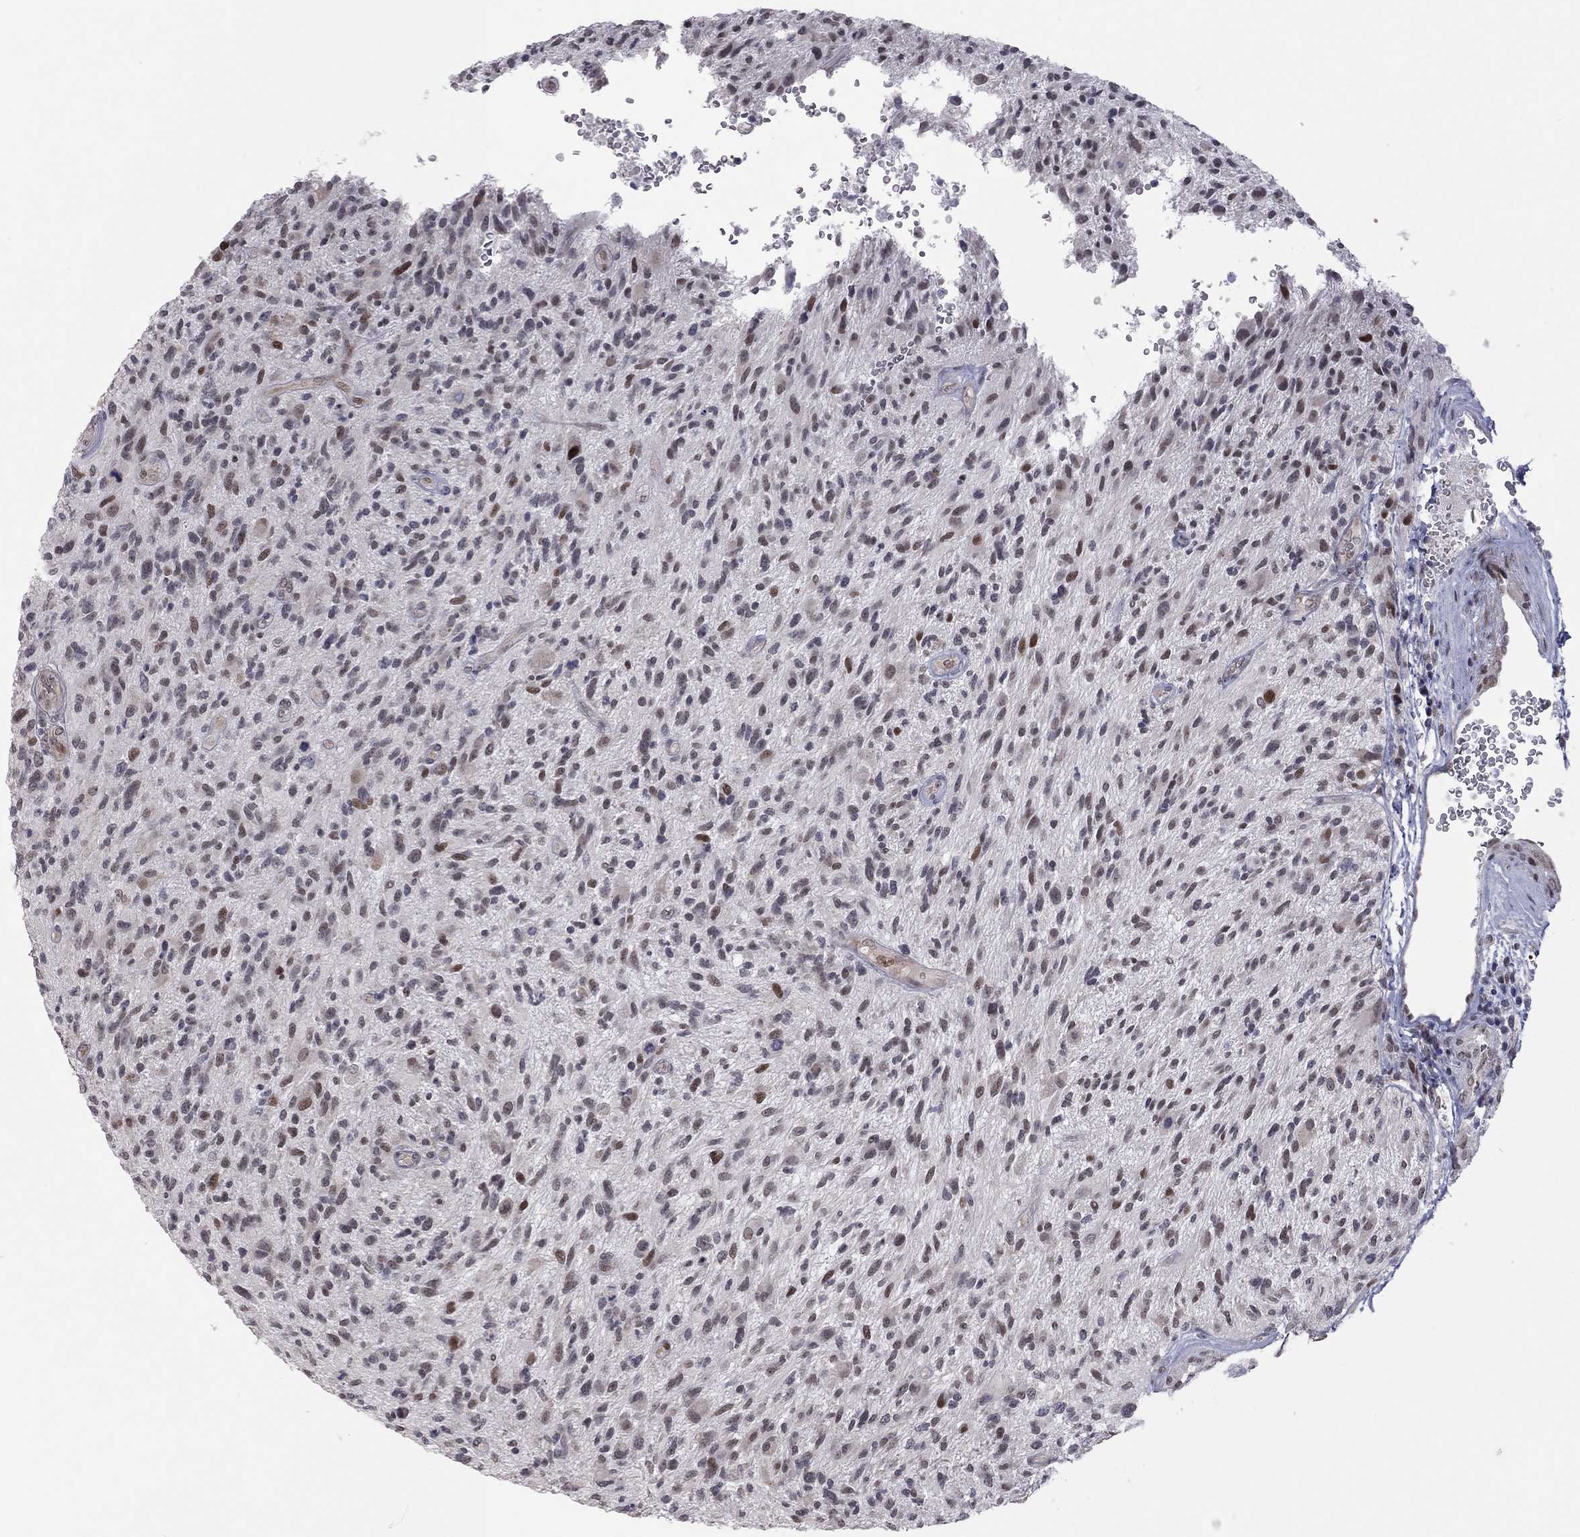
{"staining": {"intensity": "moderate", "quantity": "<25%", "location": "nuclear"}, "tissue": "glioma", "cell_type": "Tumor cells", "image_type": "cancer", "snomed": [{"axis": "morphology", "description": "Glioma, malignant, High grade"}, {"axis": "topography", "description": "Brain"}], "caption": "The photomicrograph displays immunohistochemical staining of glioma. There is moderate nuclear positivity is identified in about <25% of tumor cells. (Stains: DAB (3,3'-diaminobenzidine) in brown, nuclei in blue, Microscopy: brightfield microscopy at high magnification).", "gene": "MC3R", "patient": {"sex": "male", "age": 47}}